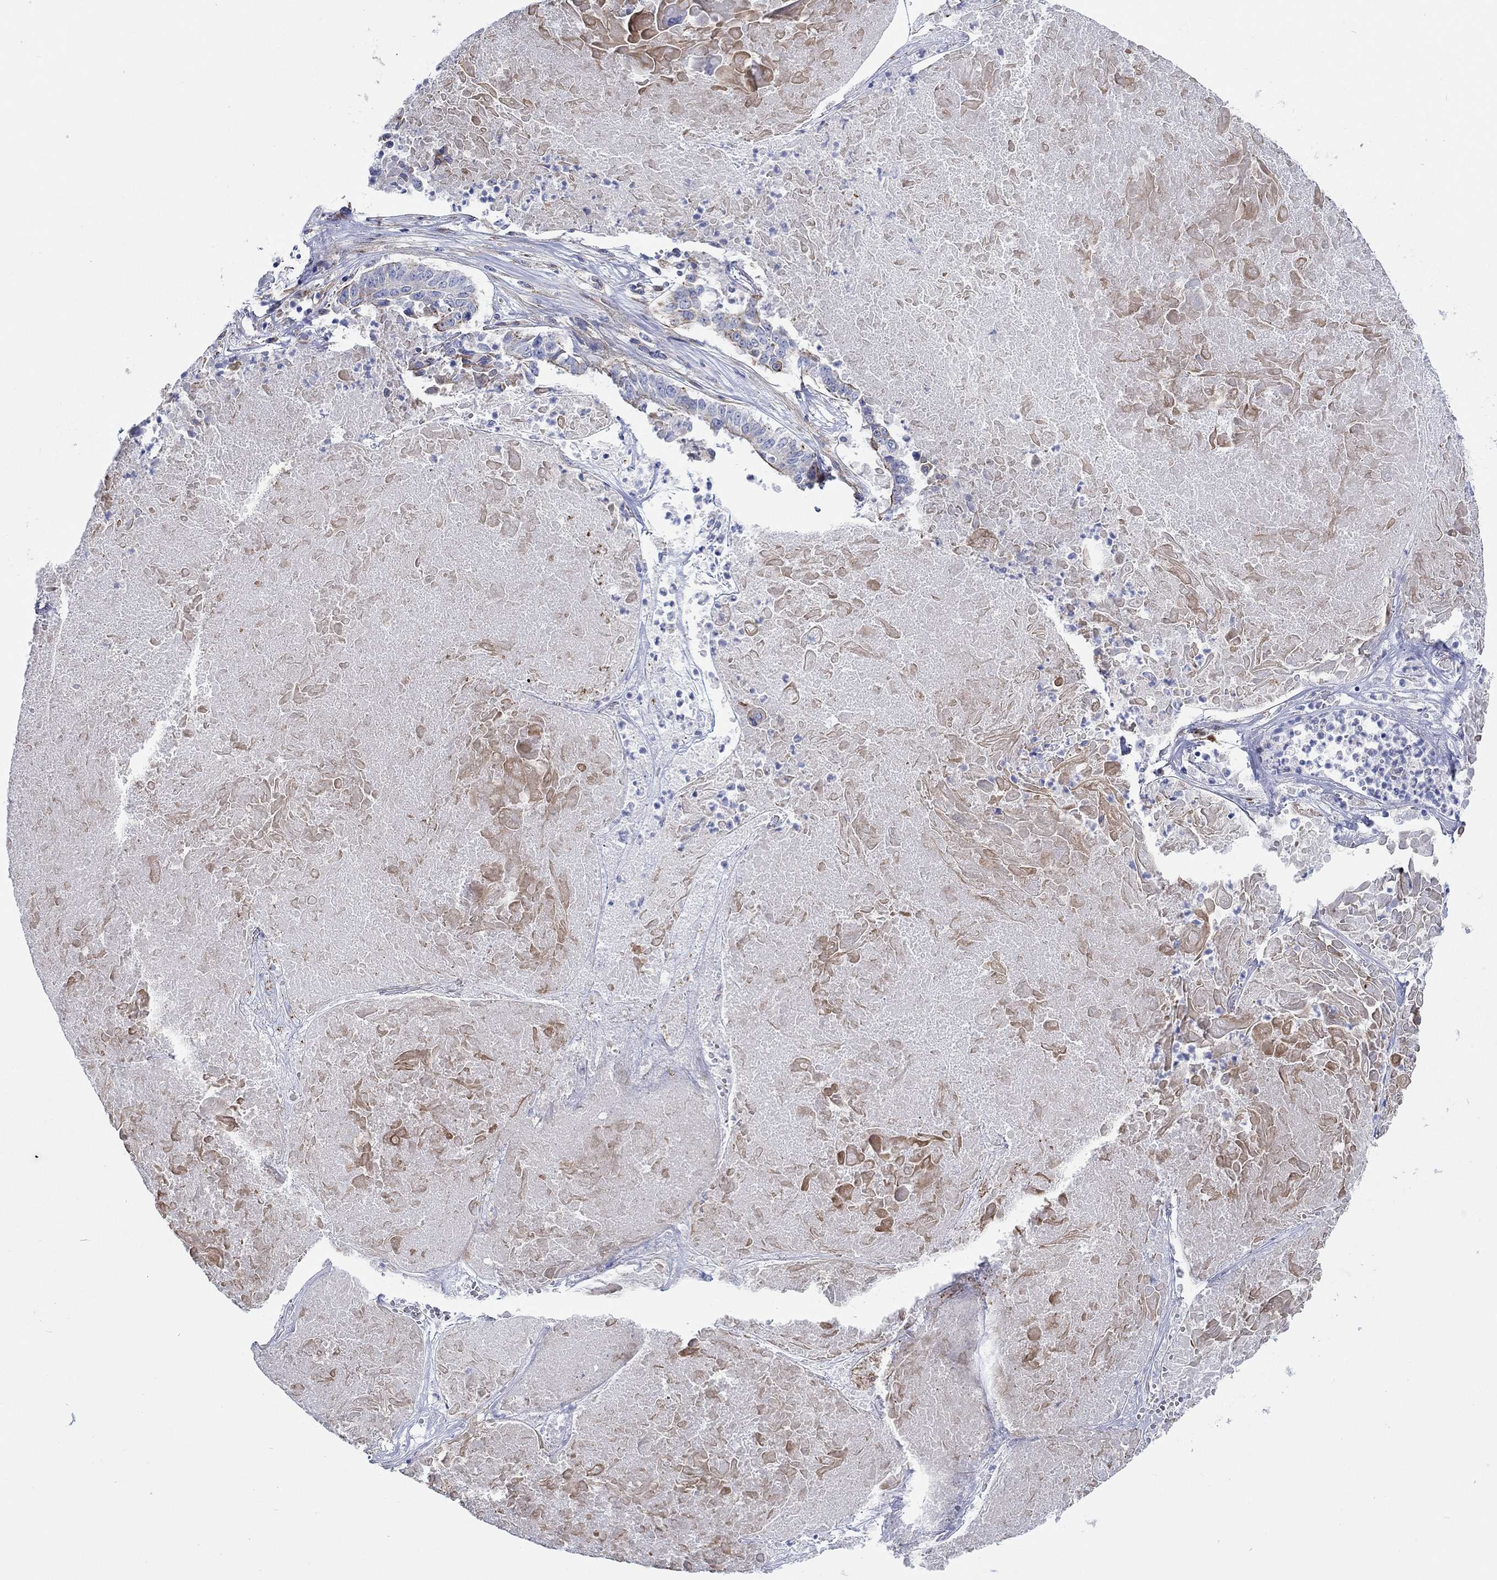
{"staining": {"intensity": "moderate", "quantity": "25%-75%", "location": "cytoplasmic/membranous"}, "tissue": "lung cancer", "cell_type": "Tumor cells", "image_type": "cancer", "snomed": [{"axis": "morphology", "description": "Squamous cell carcinoma, NOS"}, {"axis": "topography", "description": "Lung"}], "caption": "Immunohistochemistry of lung cancer exhibits medium levels of moderate cytoplasmic/membranous staining in approximately 25%-75% of tumor cells.", "gene": "FMN1", "patient": {"sex": "male", "age": 64}}